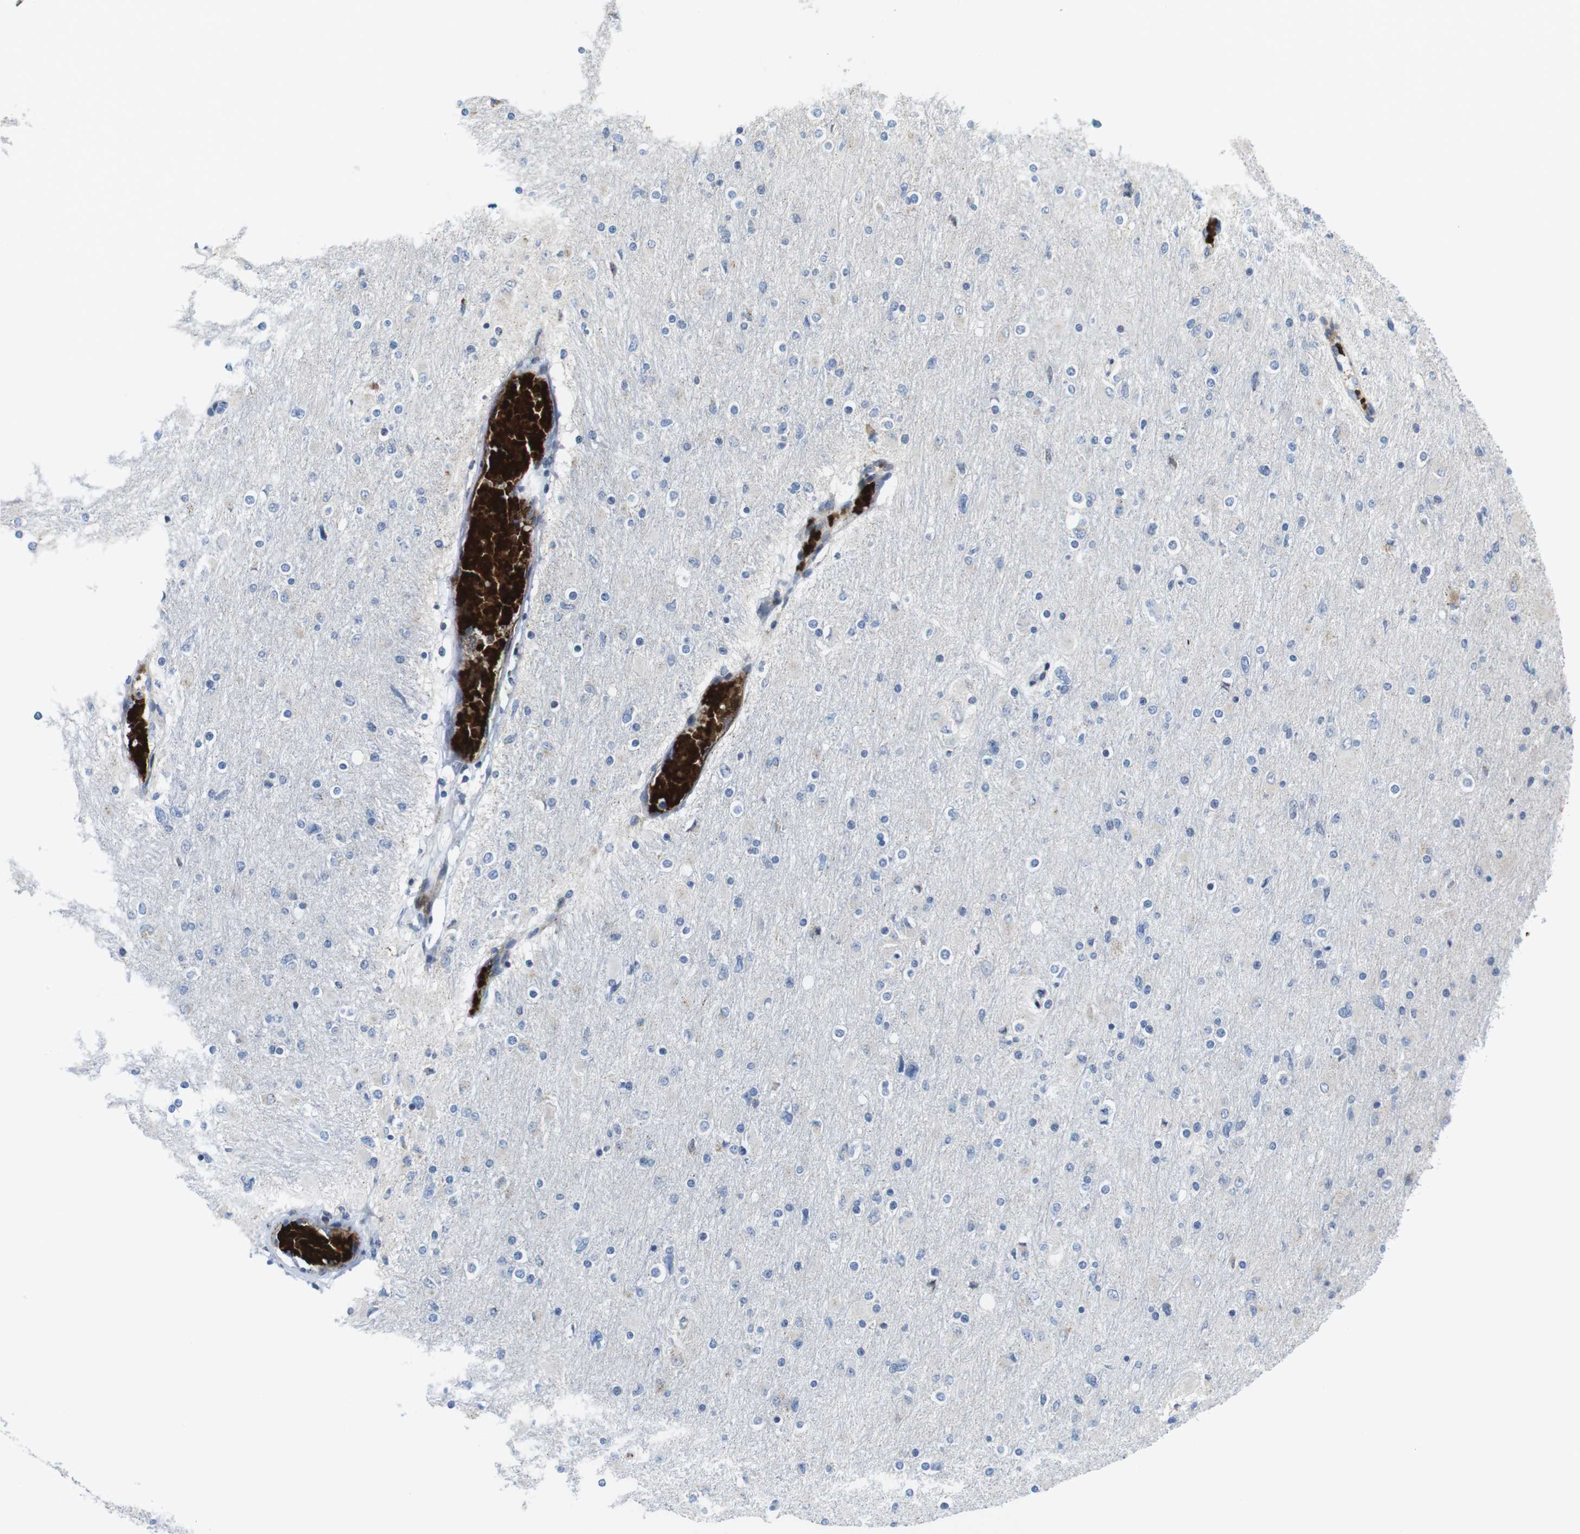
{"staining": {"intensity": "negative", "quantity": "none", "location": "none"}, "tissue": "glioma", "cell_type": "Tumor cells", "image_type": "cancer", "snomed": [{"axis": "morphology", "description": "Glioma, malignant, High grade"}, {"axis": "topography", "description": "Cerebral cortex"}], "caption": "A photomicrograph of glioma stained for a protein exhibits no brown staining in tumor cells.", "gene": "CUL7", "patient": {"sex": "female", "age": 36}}